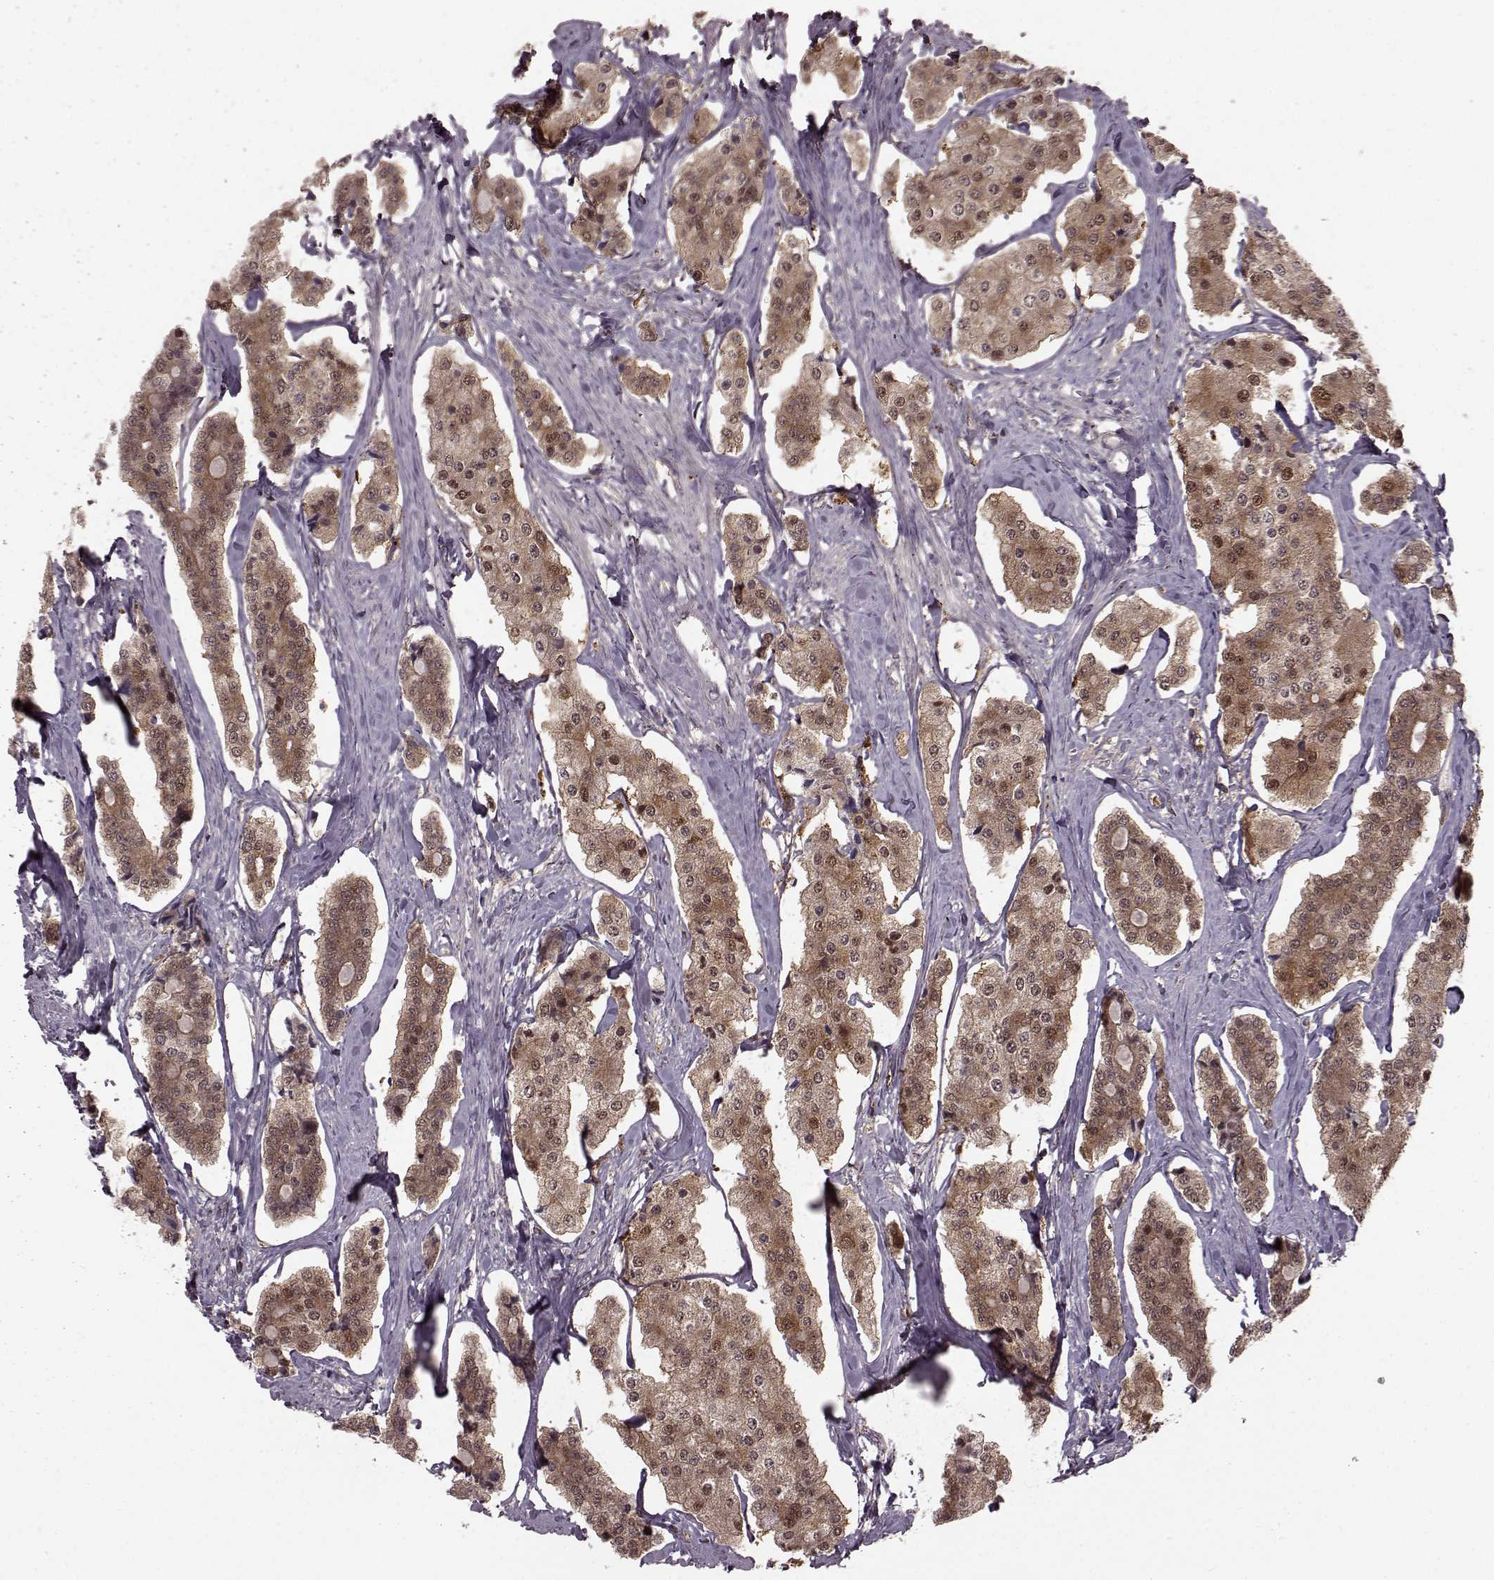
{"staining": {"intensity": "moderate", "quantity": ">75%", "location": "cytoplasmic/membranous"}, "tissue": "carcinoid", "cell_type": "Tumor cells", "image_type": "cancer", "snomed": [{"axis": "morphology", "description": "Carcinoid, malignant, NOS"}, {"axis": "topography", "description": "Small intestine"}], "caption": "Immunohistochemical staining of carcinoid (malignant) reveals medium levels of moderate cytoplasmic/membranous positivity in about >75% of tumor cells.", "gene": "GSS", "patient": {"sex": "female", "age": 65}}